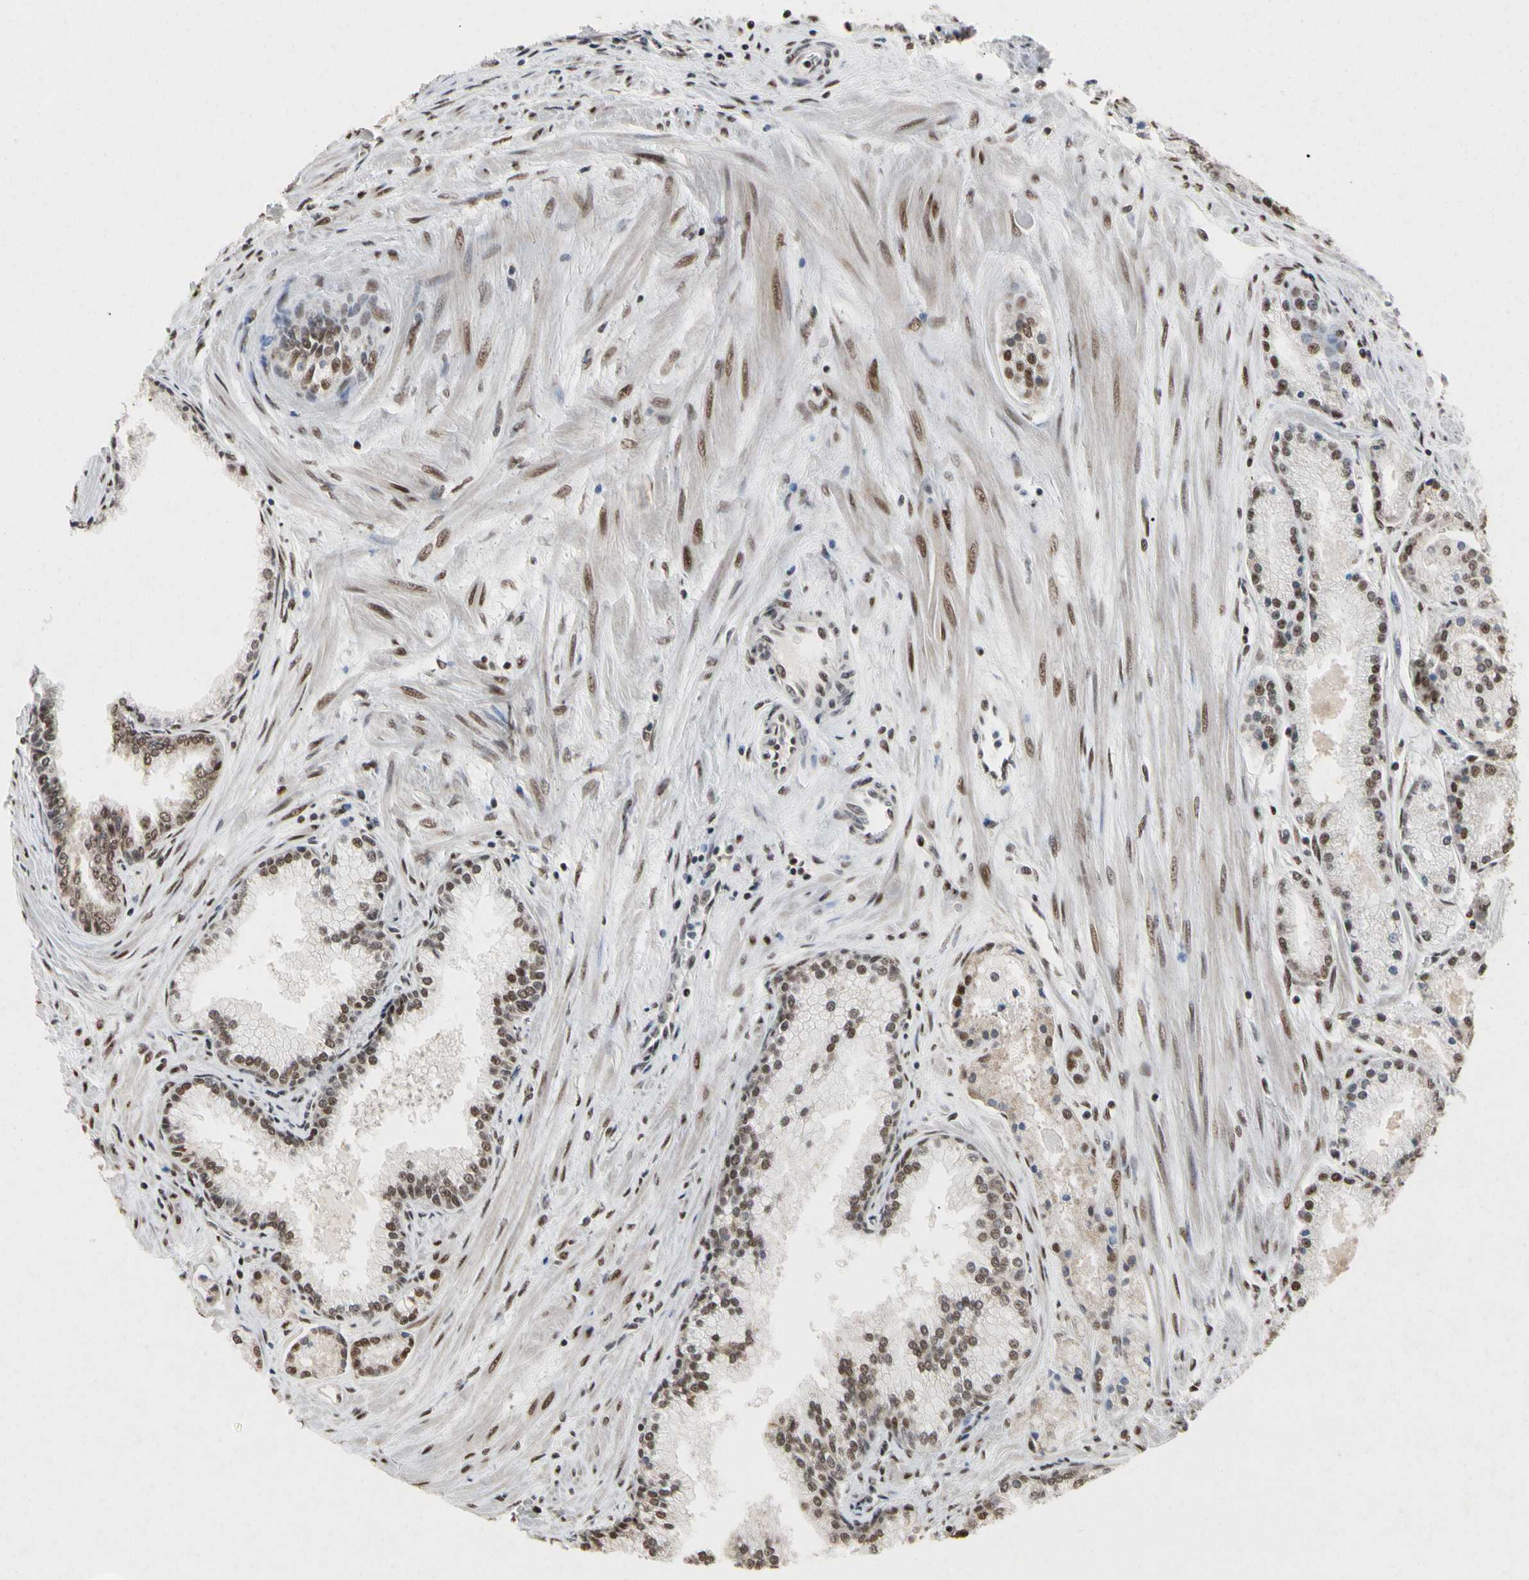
{"staining": {"intensity": "moderate", "quantity": ">75%", "location": "nuclear"}, "tissue": "prostate cancer", "cell_type": "Tumor cells", "image_type": "cancer", "snomed": [{"axis": "morphology", "description": "Adenocarcinoma, High grade"}, {"axis": "topography", "description": "Prostate"}], "caption": "There is medium levels of moderate nuclear staining in tumor cells of prostate cancer, as demonstrated by immunohistochemical staining (brown color).", "gene": "FAM98B", "patient": {"sex": "male", "age": 61}}